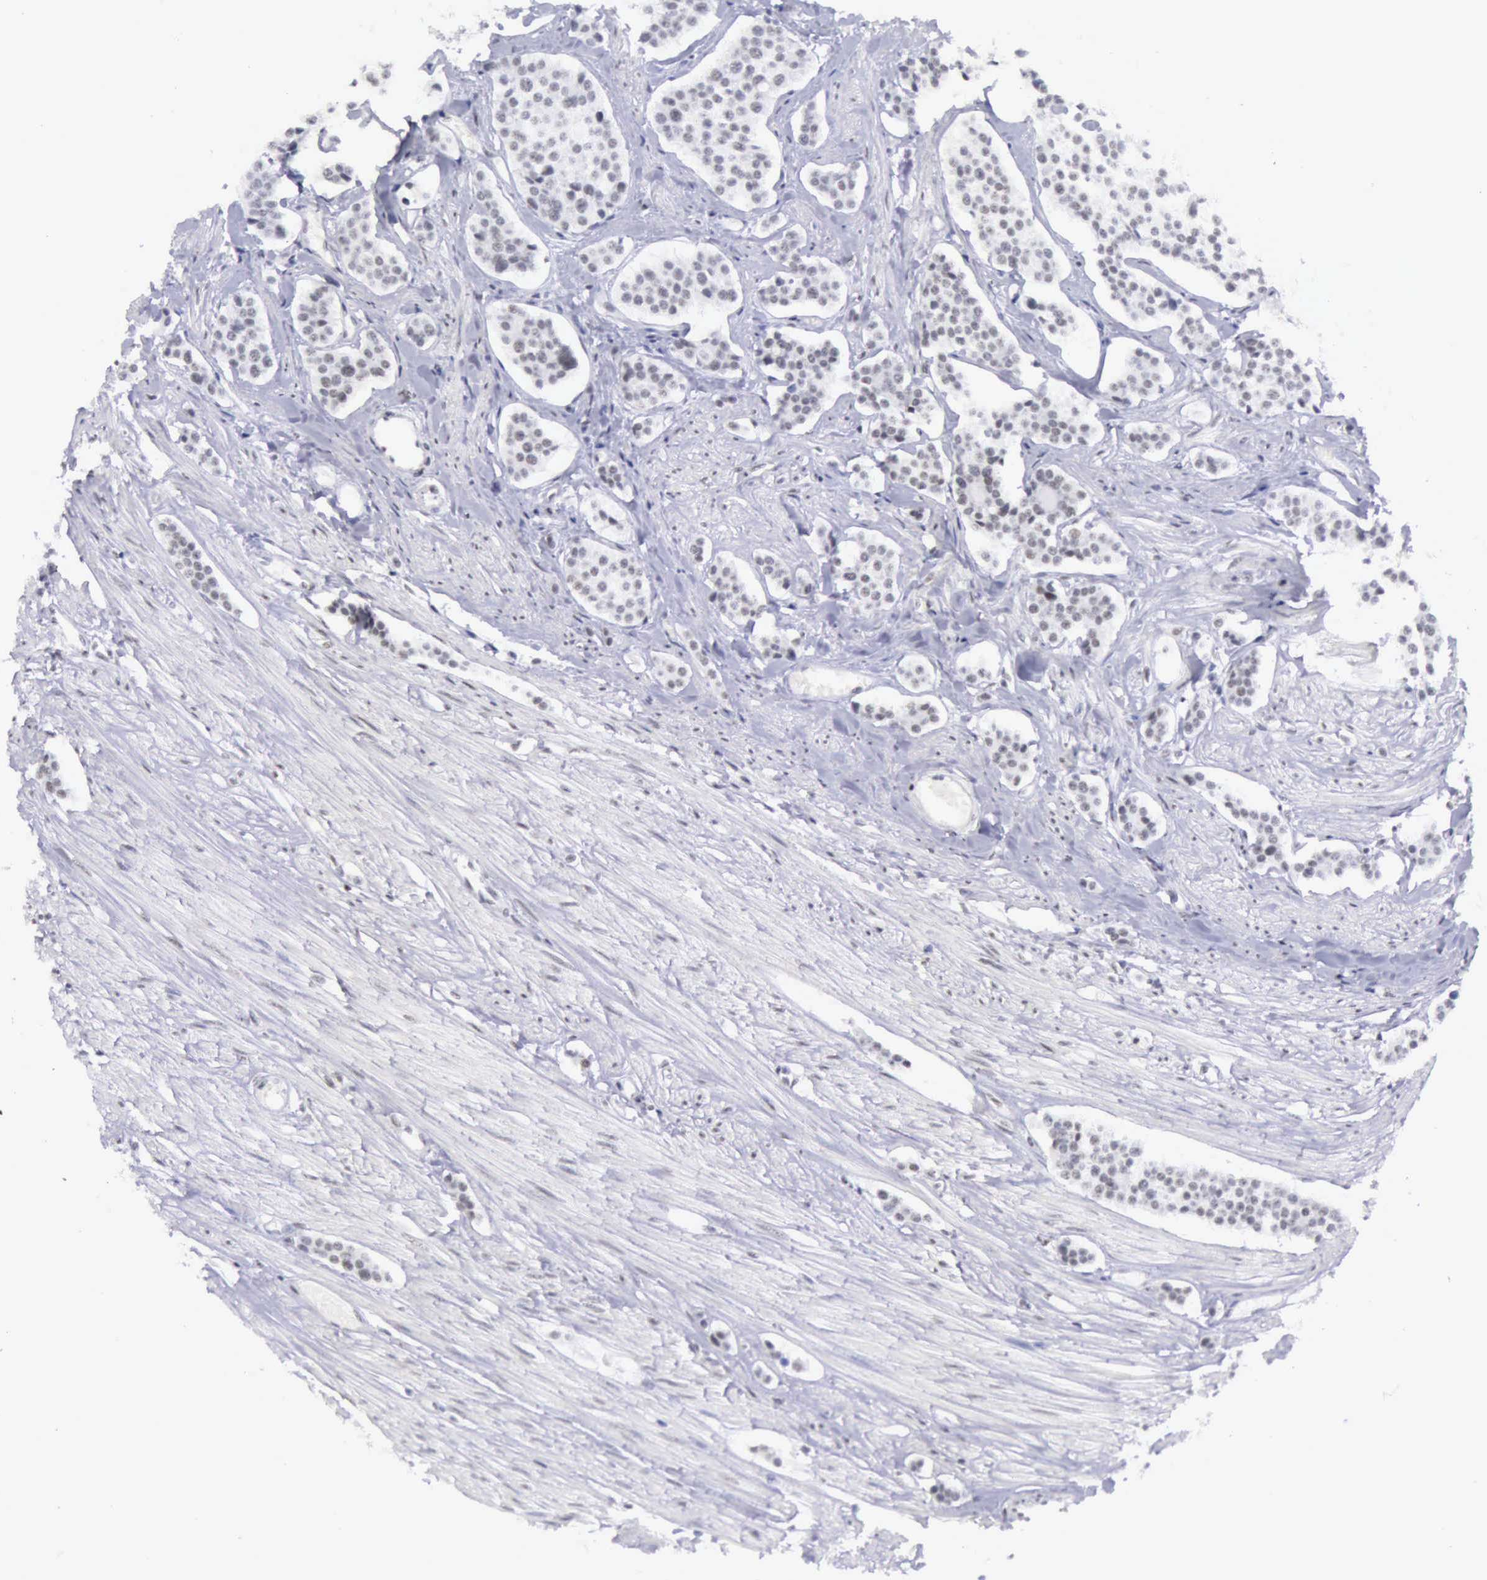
{"staining": {"intensity": "negative", "quantity": "none", "location": "none"}, "tissue": "carcinoid", "cell_type": "Tumor cells", "image_type": "cancer", "snomed": [{"axis": "morphology", "description": "Carcinoid, malignant, NOS"}, {"axis": "topography", "description": "Small intestine"}], "caption": "DAB (3,3'-diaminobenzidine) immunohistochemical staining of carcinoid (malignant) demonstrates no significant staining in tumor cells.", "gene": "EP300", "patient": {"sex": "male", "age": 60}}